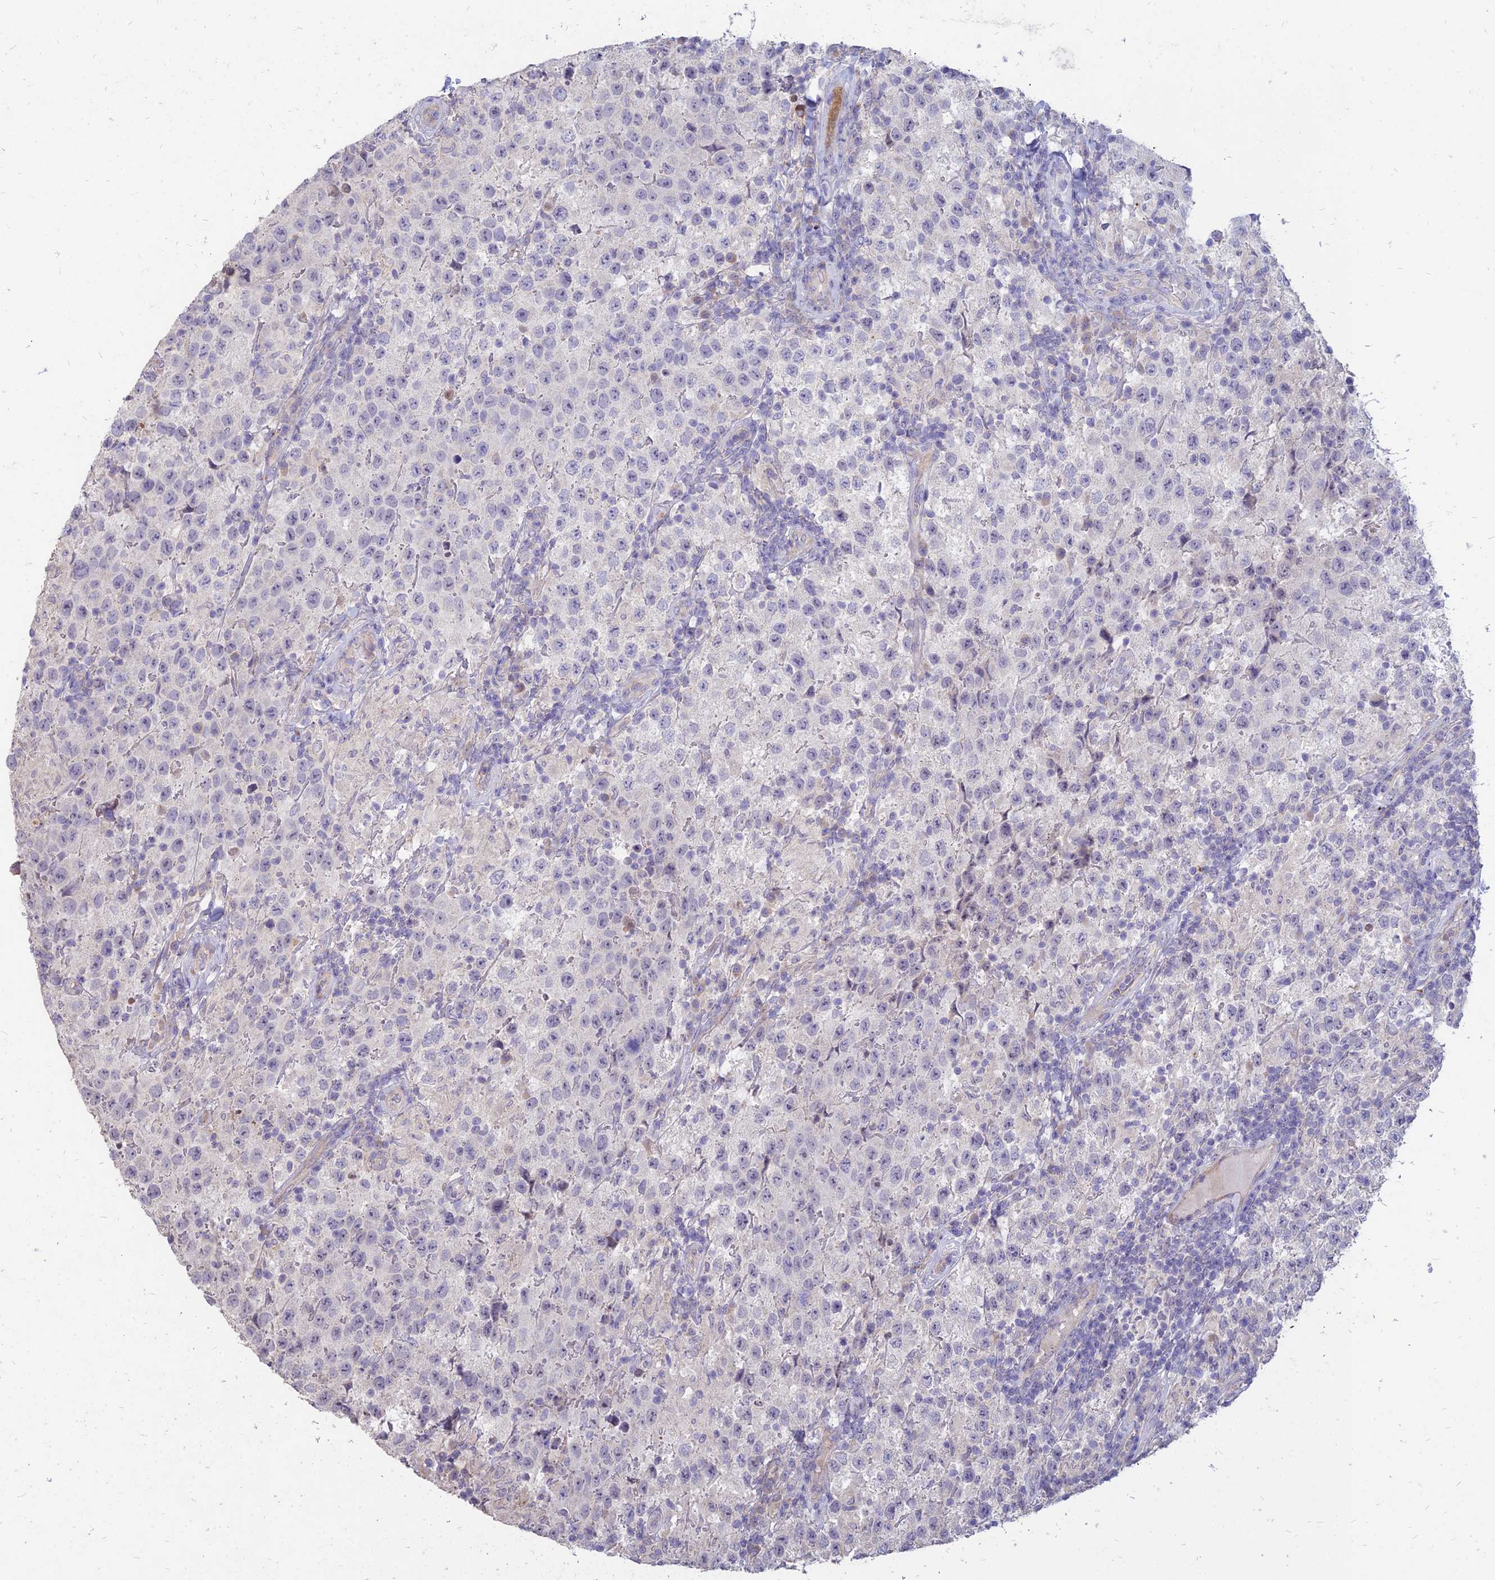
{"staining": {"intensity": "negative", "quantity": "none", "location": "none"}, "tissue": "testis cancer", "cell_type": "Tumor cells", "image_type": "cancer", "snomed": [{"axis": "morphology", "description": "Seminoma, NOS"}, {"axis": "morphology", "description": "Carcinoma, Embryonal, NOS"}, {"axis": "topography", "description": "Testis"}], "caption": "Immunohistochemical staining of human testis cancer reveals no significant staining in tumor cells. (DAB (3,3'-diaminobenzidine) immunohistochemistry (IHC) with hematoxylin counter stain).", "gene": "ST3GAL6", "patient": {"sex": "male", "age": 41}}